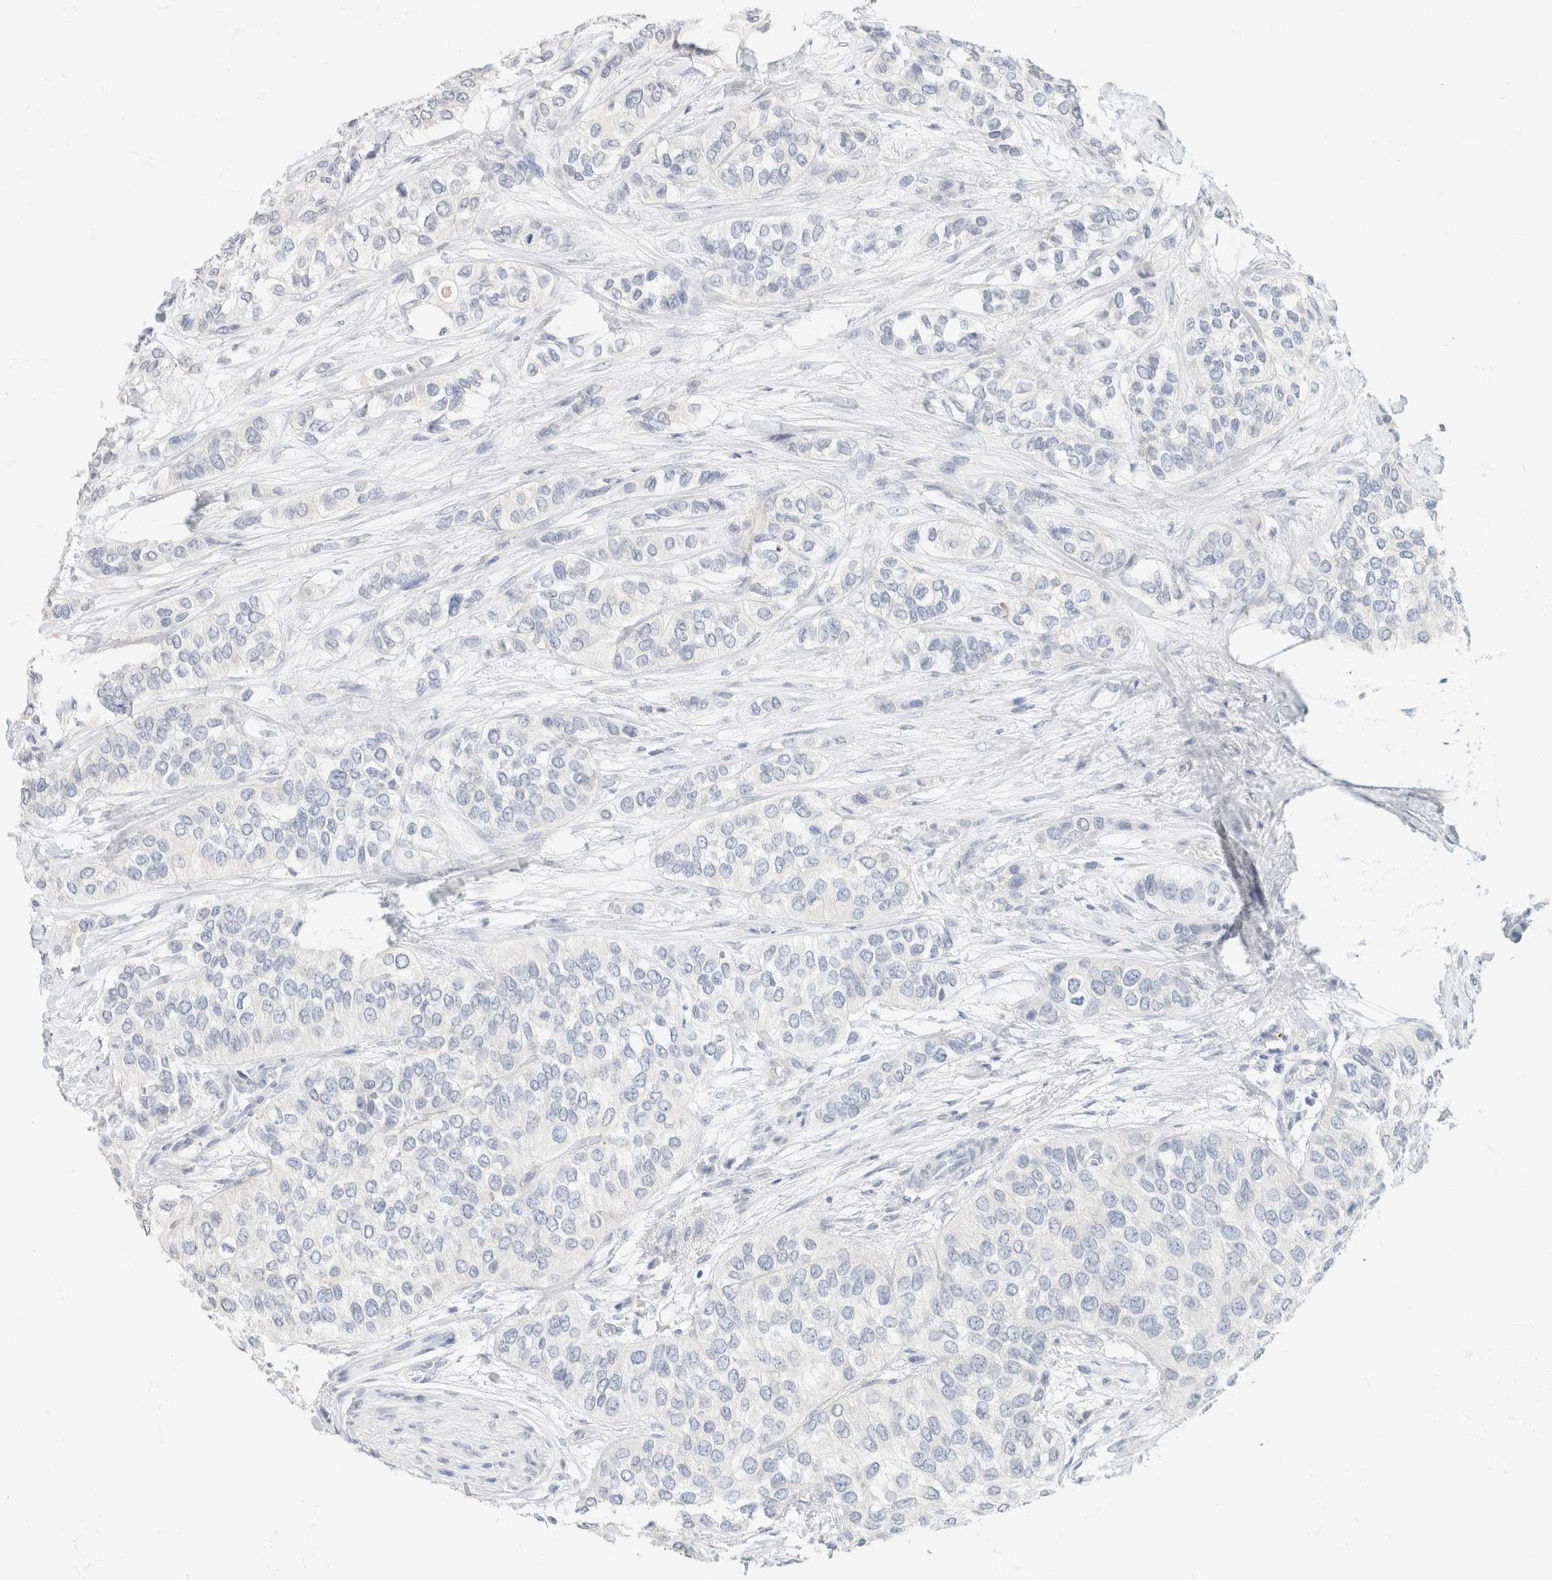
{"staining": {"intensity": "negative", "quantity": "none", "location": "none"}, "tissue": "urothelial cancer", "cell_type": "Tumor cells", "image_type": "cancer", "snomed": [{"axis": "morphology", "description": "Urothelial carcinoma, High grade"}, {"axis": "topography", "description": "Urinary bladder"}], "caption": "Tumor cells are negative for protein expression in human urothelial cancer. The staining is performed using DAB brown chromogen with nuclei counter-stained in using hematoxylin.", "gene": "CA12", "patient": {"sex": "female", "age": 56}}